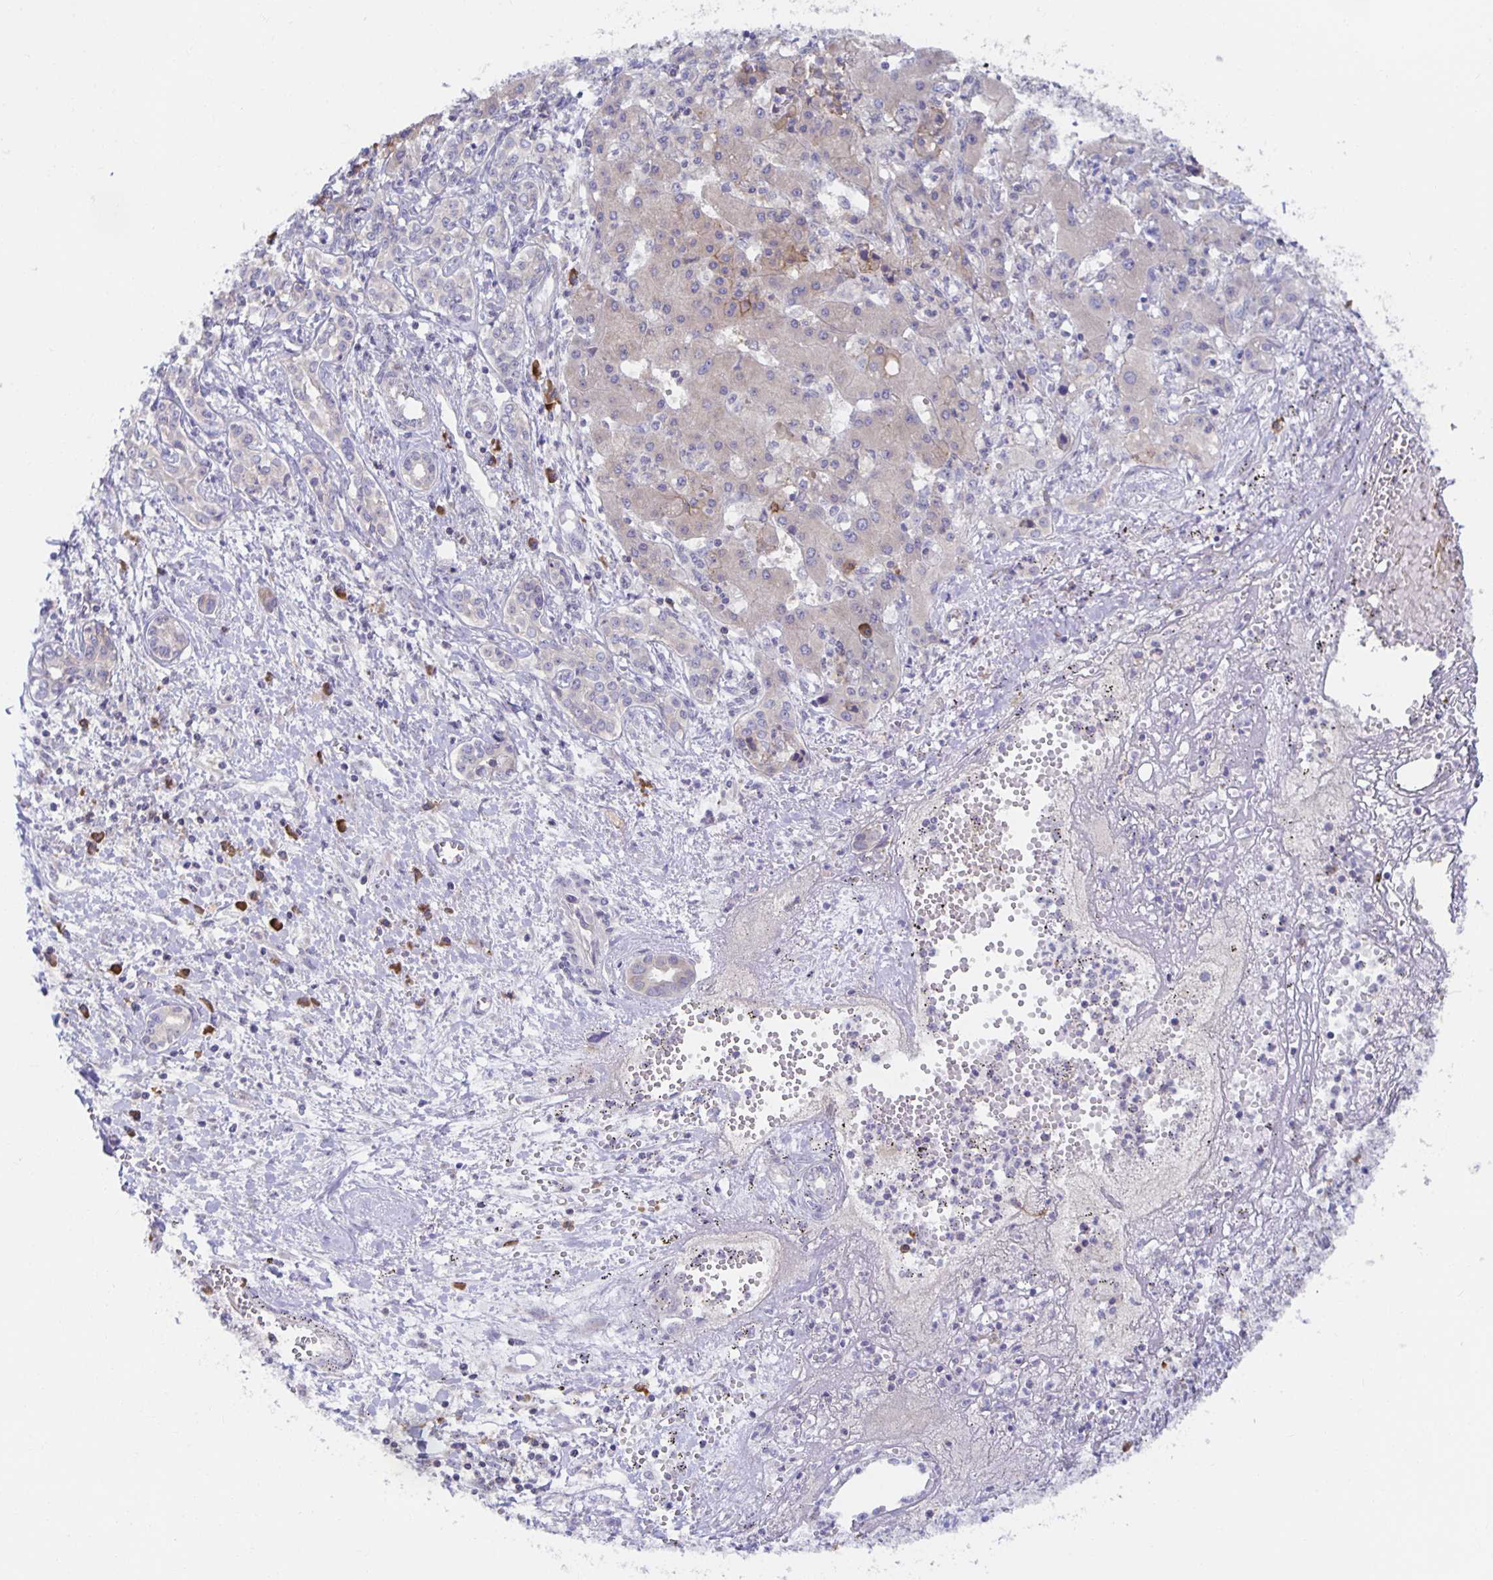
{"staining": {"intensity": "negative", "quantity": "none", "location": "none"}, "tissue": "liver cancer", "cell_type": "Tumor cells", "image_type": "cancer", "snomed": [{"axis": "morphology", "description": "Cholangiocarcinoma"}, {"axis": "topography", "description": "Liver"}], "caption": "Immunohistochemistry histopathology image of cholangiocarcinoma (liver) stained for a protein (brown), which demonstrates no positivity in tumor cells.", "gene": "BAD", "patient": {"sex": "female", "age": 64}}